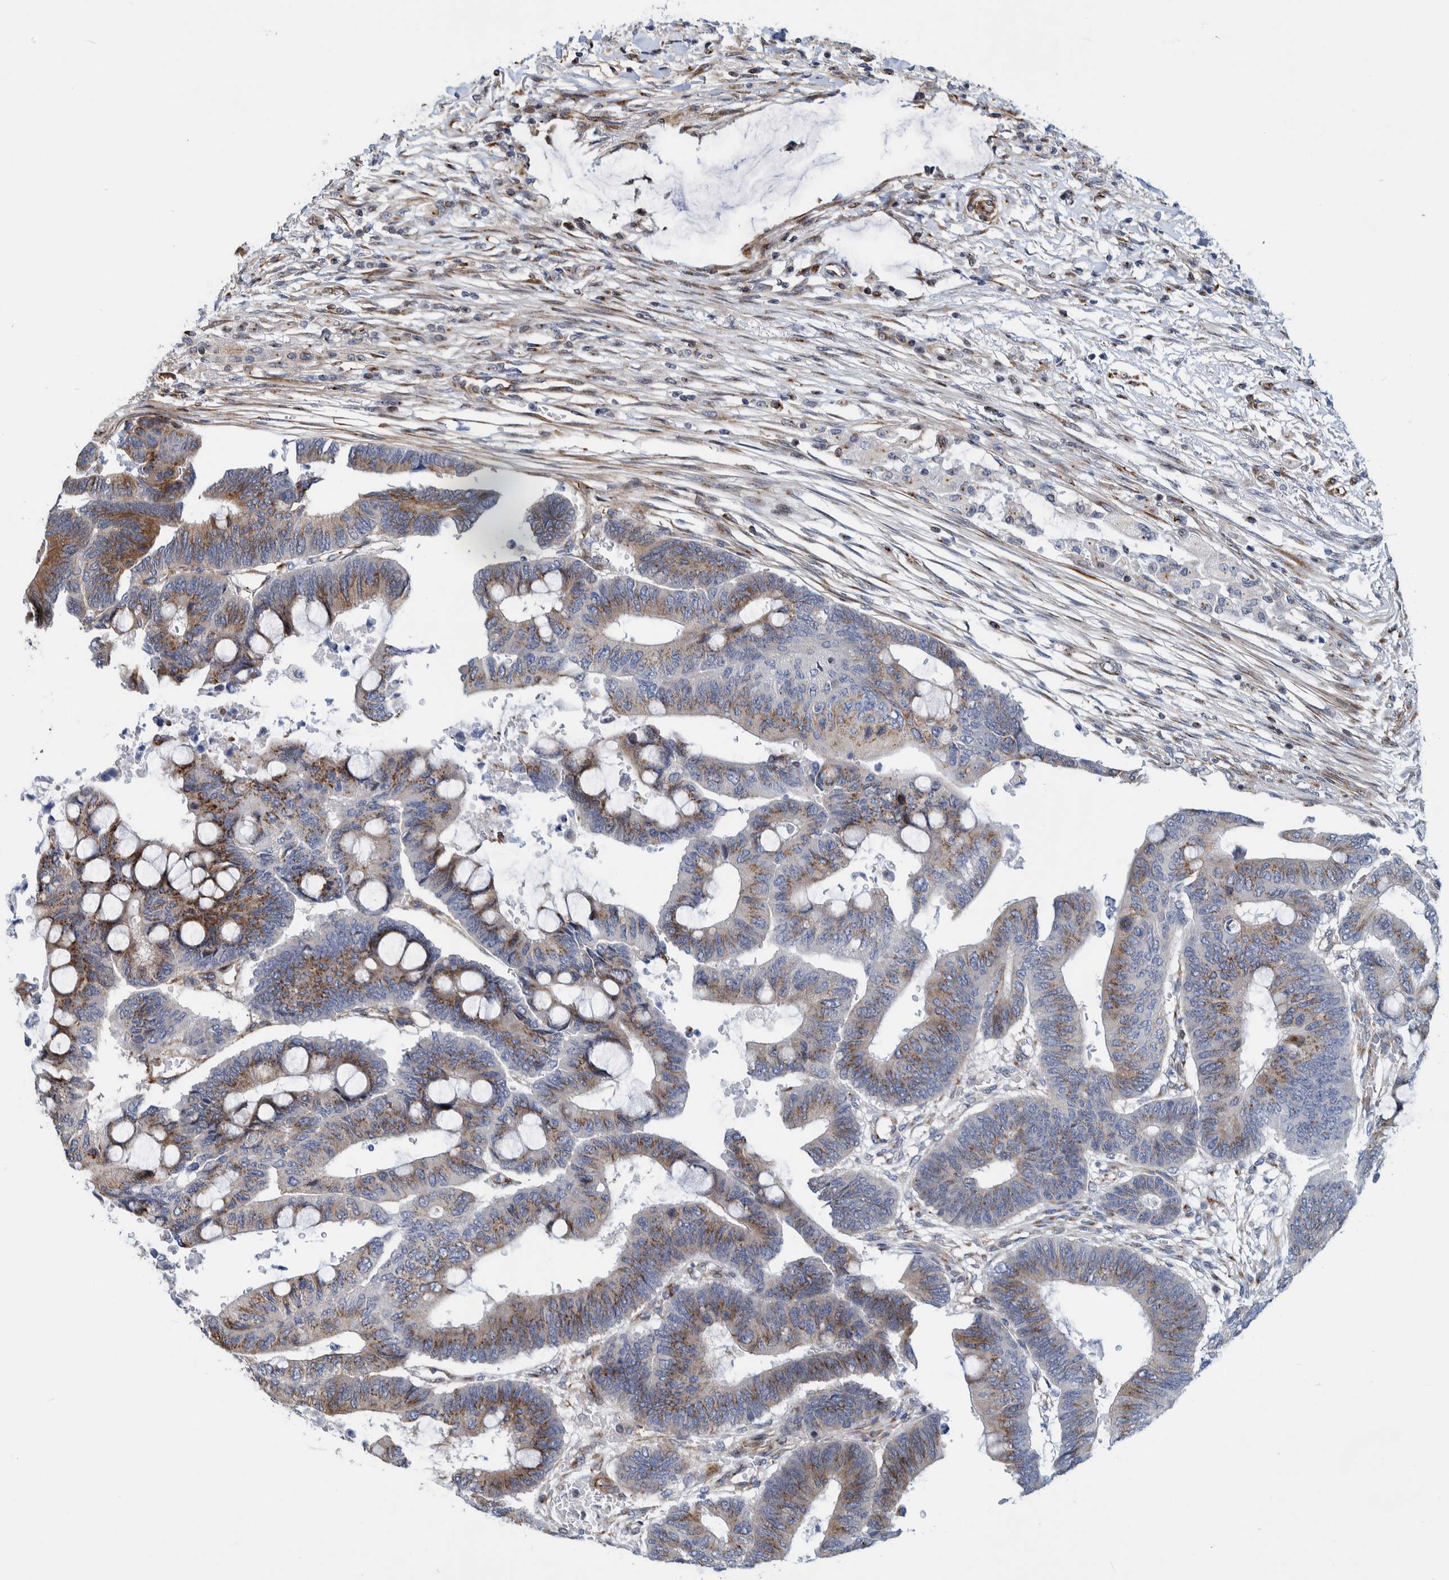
{"staining": {"intensity": "moderate", "quantity": ">75%", "location": "cytoplasmic/membranous"}, "tissue": "colorectal cancer", "cell_type": "Tumor cells", "image_type": "cancer", "snomed": [{"axis": "morphology", "description": "Normal tissue, NOS"}, {"axis": "morphology", "description": "Adenocarcinoma, NOS"}, {"axis": "topography", "description": "Rectum"}, {"axis": "topography", "description": "Peripheral nerve tissue"}], "caption": "A medium amount of moderate cytoplasmic/membranous staining is appreciated in about >75% of tumor cells in colorectal cancer (adenocarcinoma) tissue.", "gene": "CCDC57", "patient": {"sex": "male", "age": 92}}